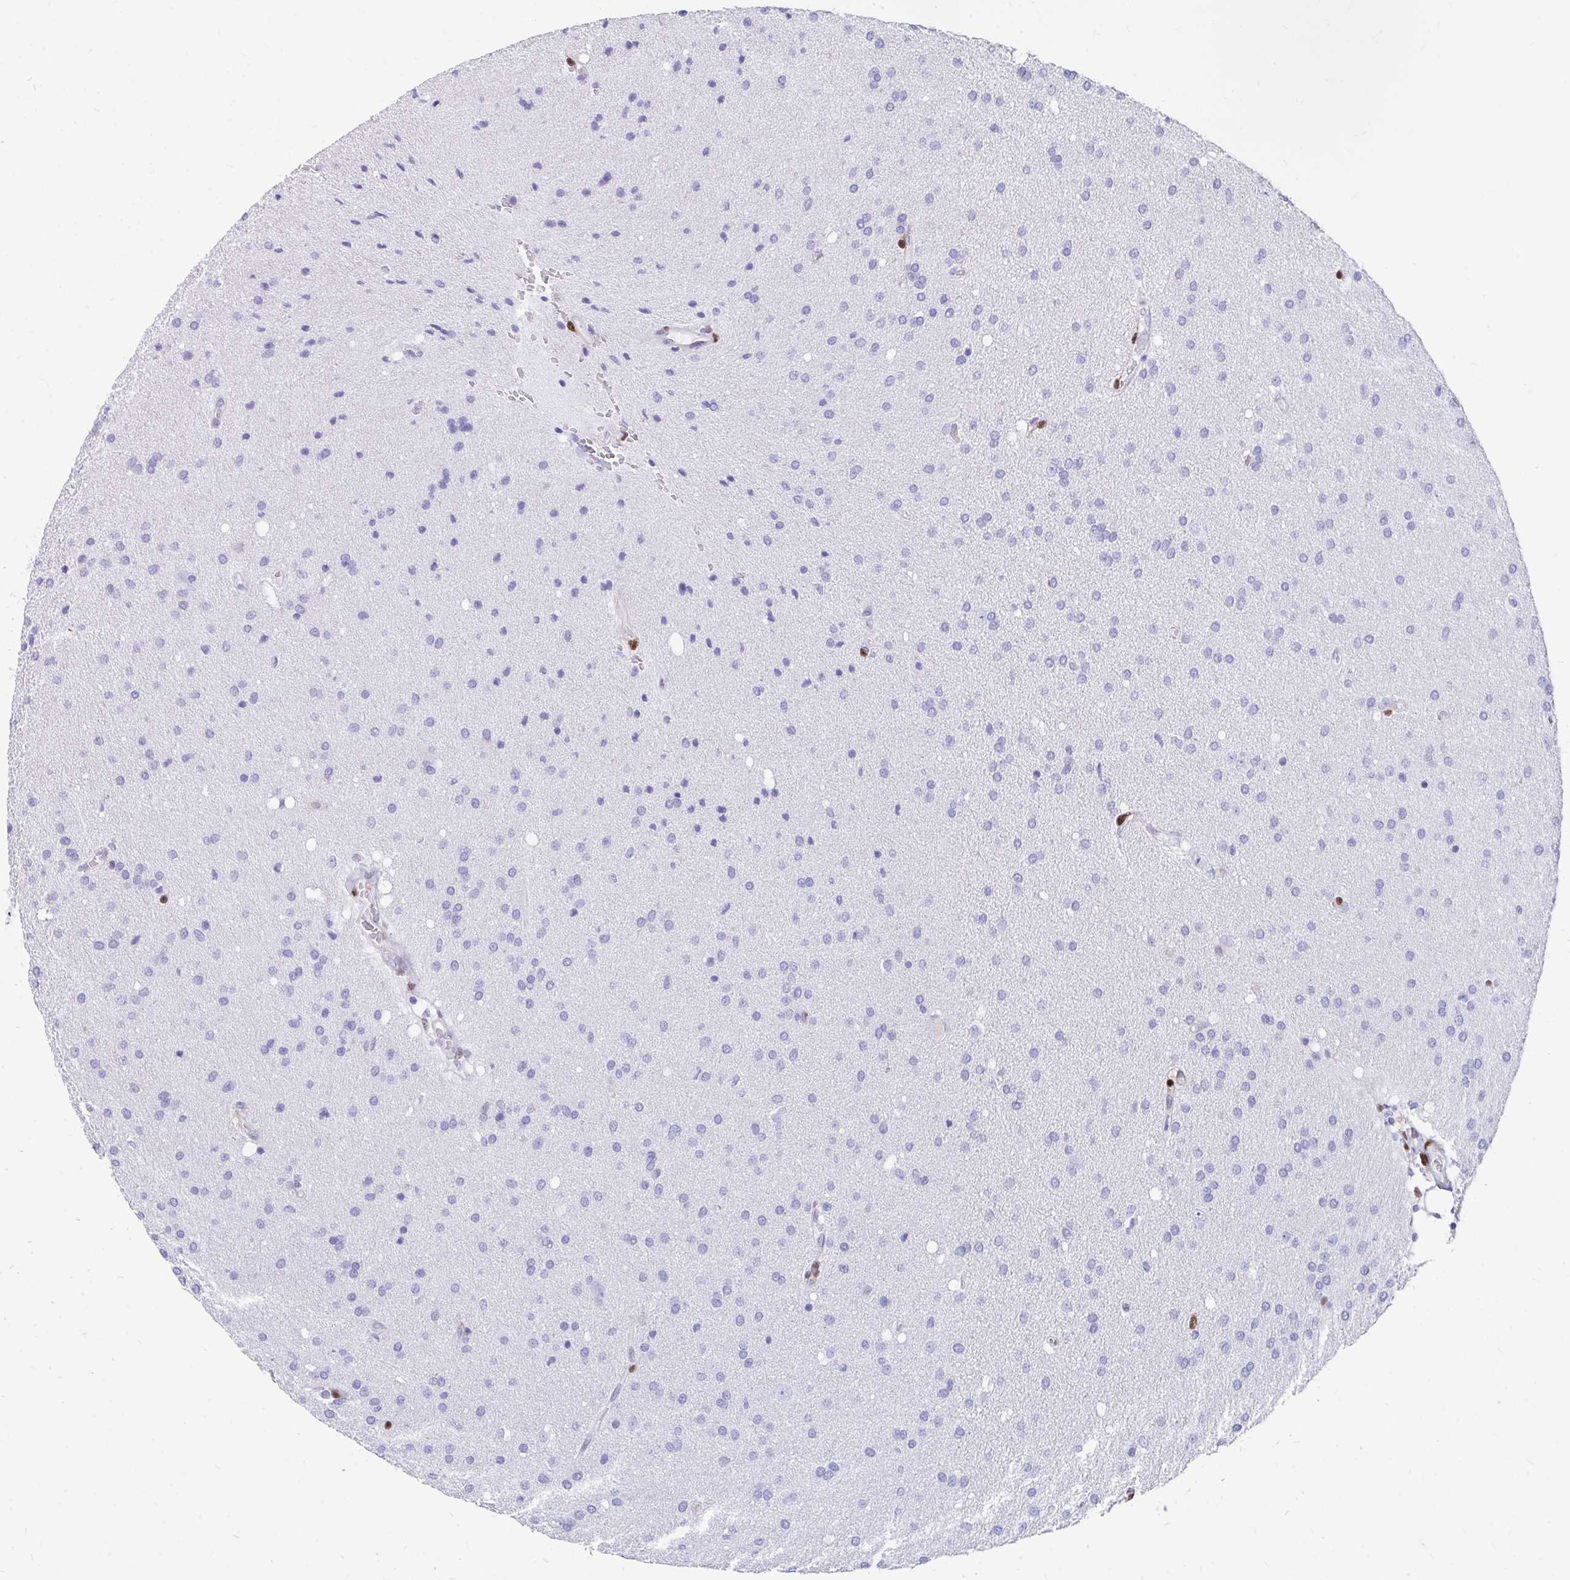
{"staining": {"intensity": "negative", "quantity": "none", "location": "none"}, "tissue": "glioma", "cell_type": "Tumor cells", "image_type": "cancer", "snomed": [{"axis": "morphology", "description": "Glioma, malignant, Low grade"}, {"axis": "topography", "description": "Brain"}], "caption": "IHC of glioma displays no staining in tumor cells.", "gene": "RBPMS", "patient": {"sex": "female", "age": 54}}